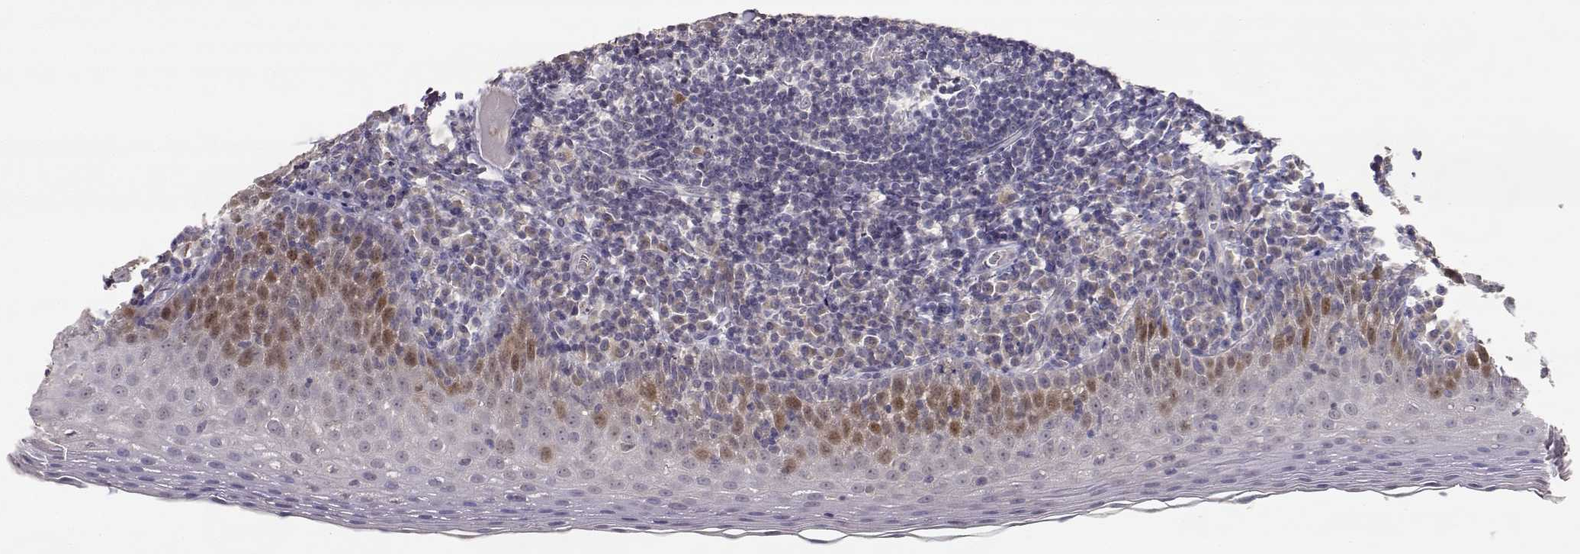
{"staining": {"intensity": "strong", "quantity": "25%-75%", "location": "cytoplasmic/membranous,nuclear"}, "tissue": "tonsil", "cell_type": "Germinal center cells", "image_type": "normal", "snomed": [{"axis": "morphology", "description": "Normal tissue, NOS"}, {"axis": "morphology", "description": "Inflammation, NOS"}, {"axis": "topography", "description": "Tonsil"}], "caption": "A brown stain shows strong cytoplasmic/membranous,nuclear positivity of a protein in germinal center cells of unremarkable human tonsil.", "gene": "RAD51", "patient": {"sex": "female", "age": 31}}